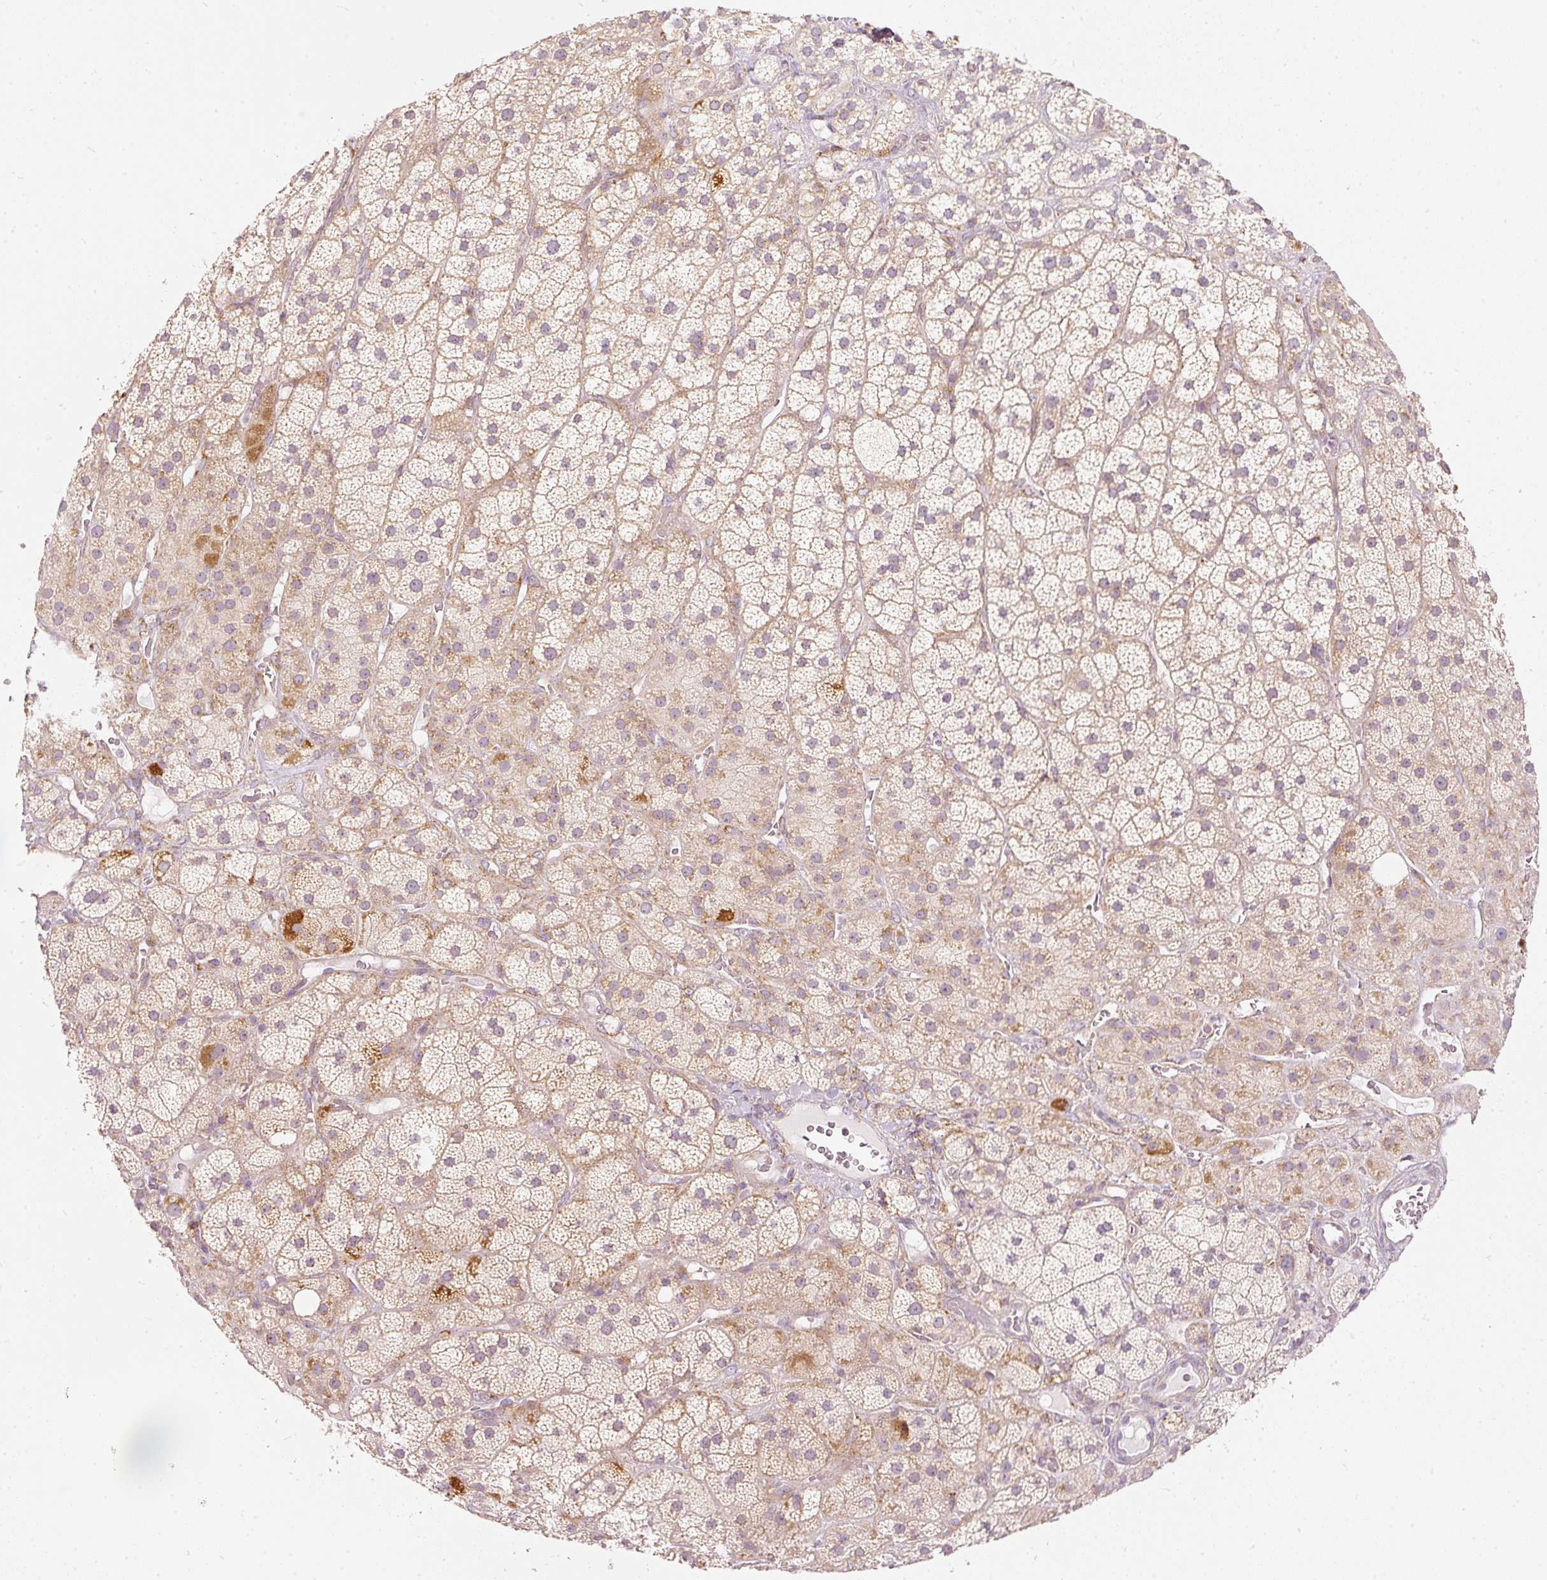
{"staining": {"intensity": "weak", "quantity": ">75%", "location": "cytoplasmic/membranous"}, "tissue": "adrenal gland", "cell_type": "Glandular cells", "image_type": "normal", "snomed": [{"axis": "morphology", "description": "Normal tissue, NOS"}, {"axis": "topography", "description": "Adrenal gland"}], "caption": "This histopathology image displays immunohistochemistry staining of normal human adrenal gland, with low weak cytoplasmic/membranous expression in approximately >75% of glandular cells.", "gene": "SNAPC5", "patient": {"sex": "male", "age": 57}}